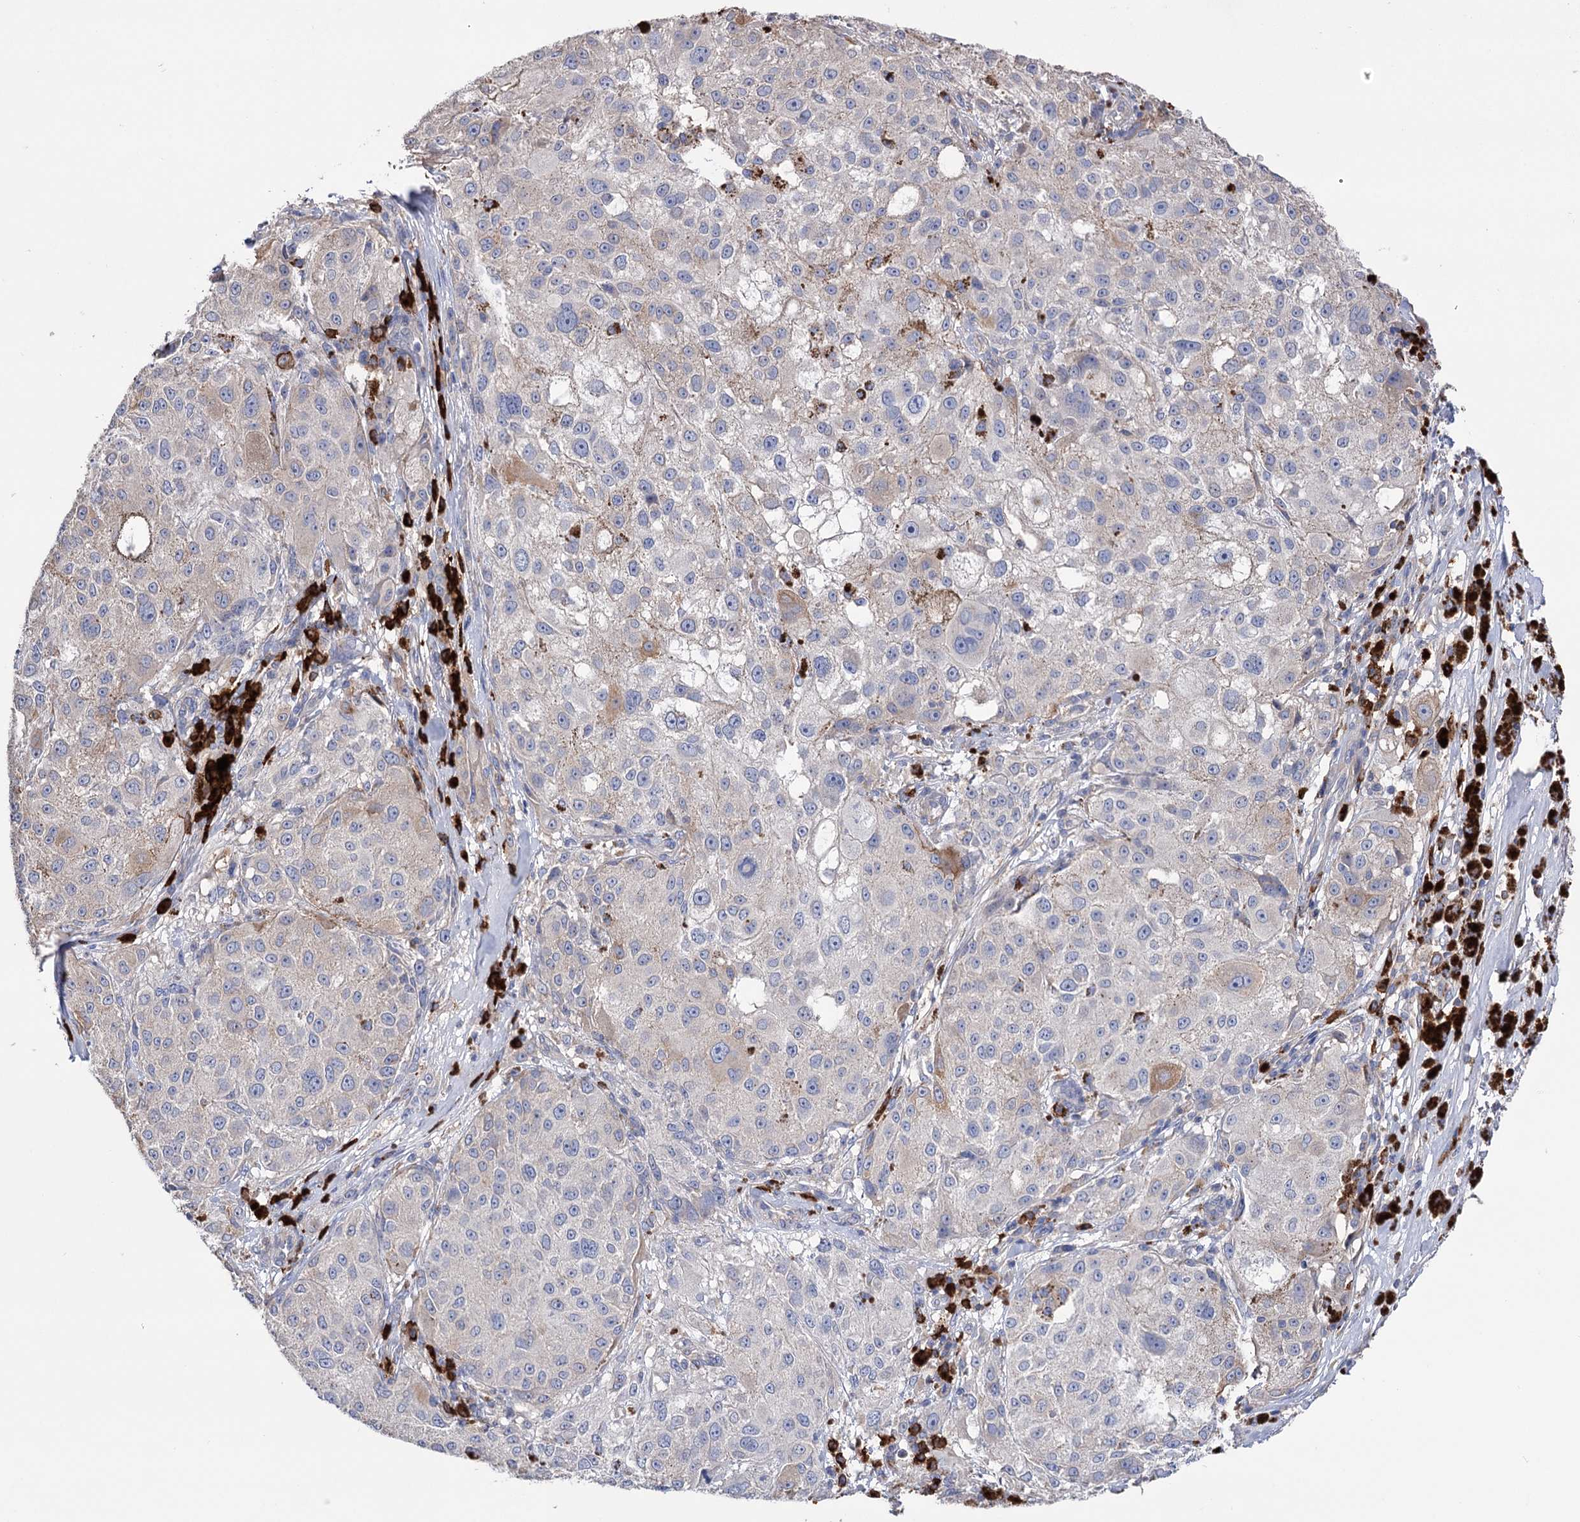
{"staining": {"intensity": "negative", "quantity": "none", "location": "none"}, "tissue": "melanoma", "cell_type": "Tumor cells", "image_type": "cancer", "snomed": [{"axis": "morphology", "description": "Necrosis, NOS"}, {"axis": "morphology", "description": "Malignant melanoma, NOS"}, {"axis": "topography", "description": "Skin"}], "caption": "Tumor cells show no significant staining in melanoma.", "gene": "BBS4", "patient": {"sex": "female", "age": 87}}